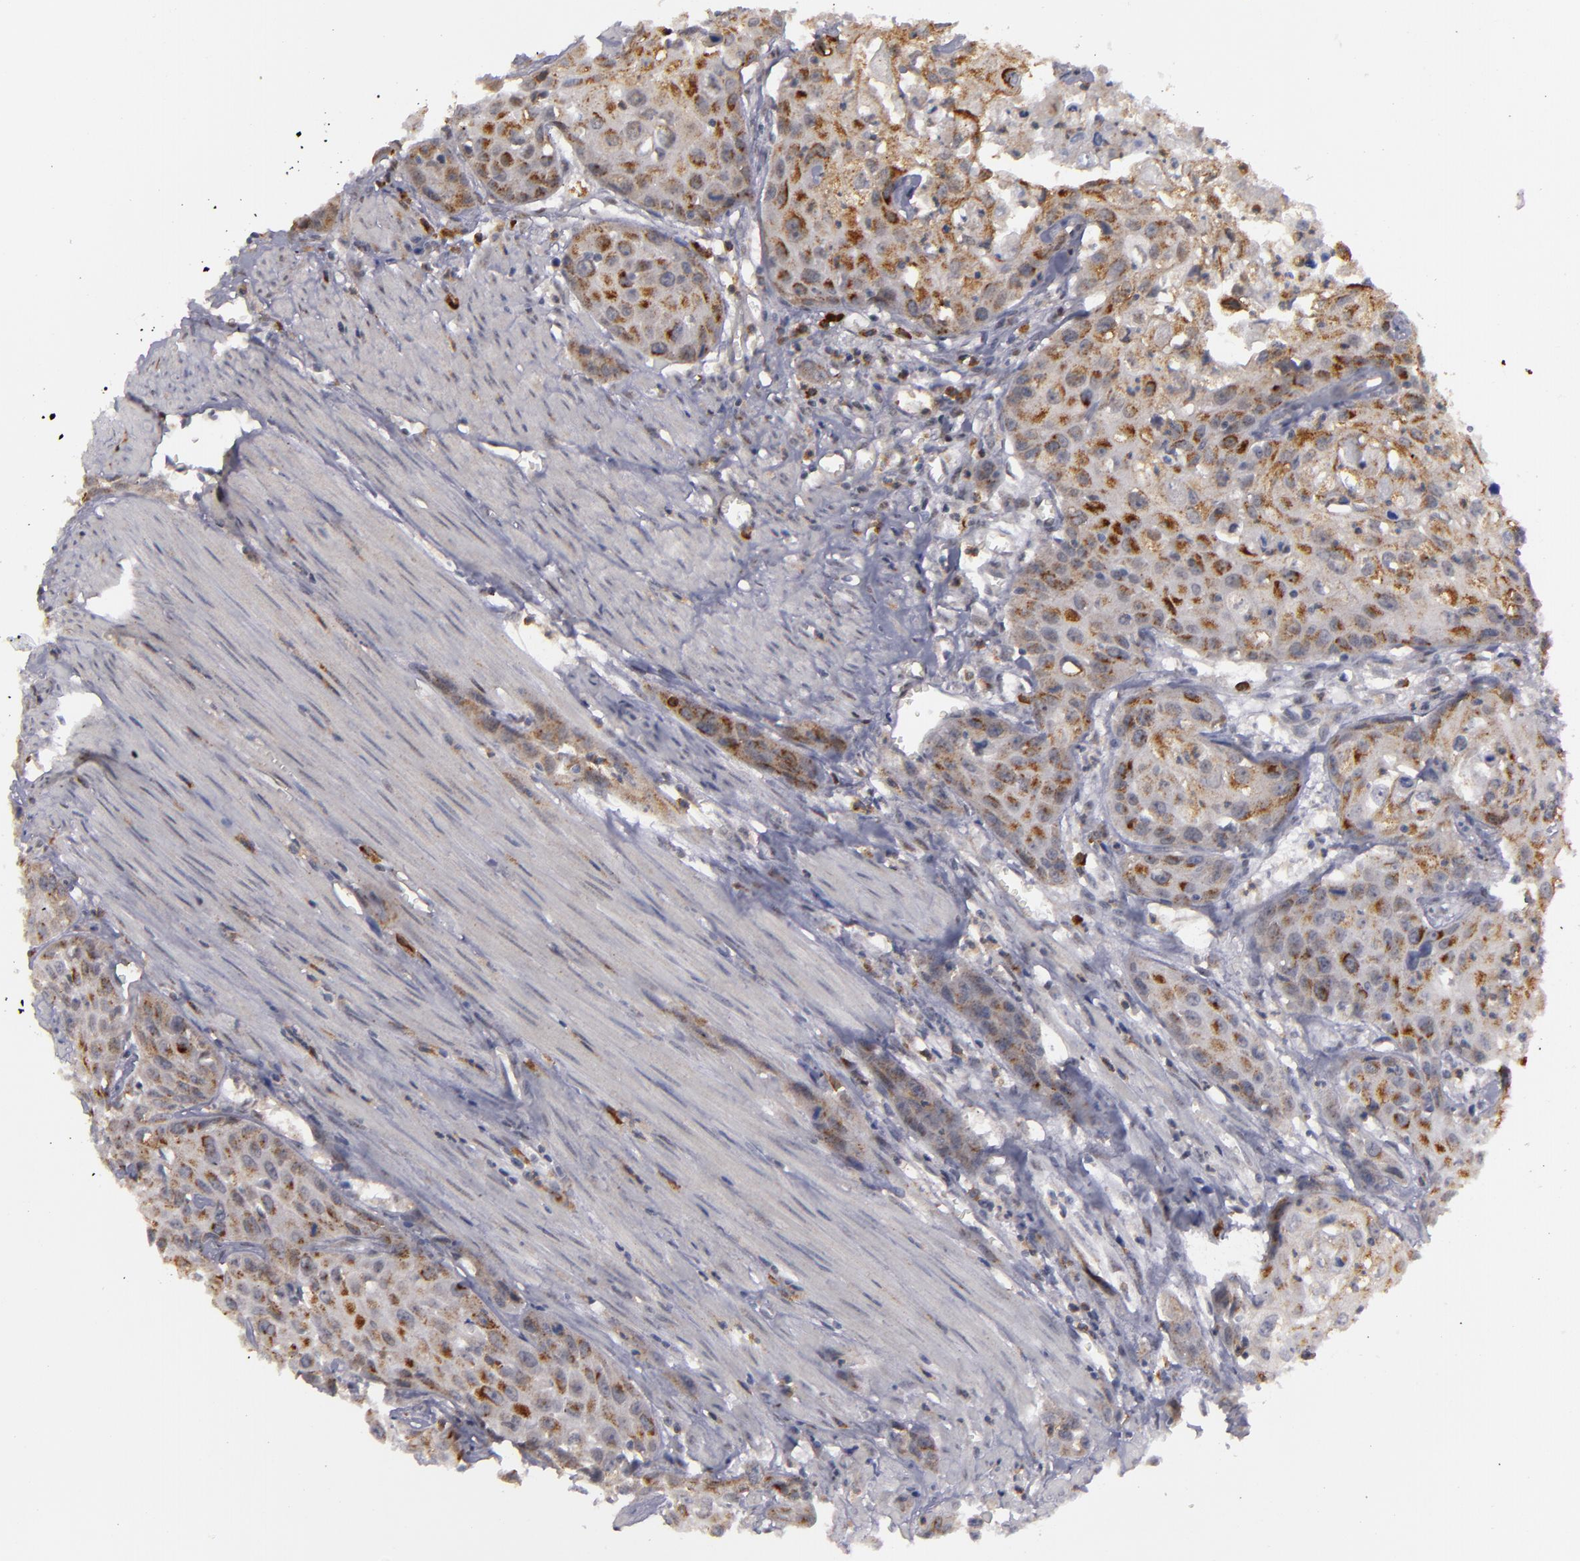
{"staining": {"intensity": "moderate", "quantity": ">75%", "location": "cytoplasmic/membranous"}, "tissue": "urothelial cancer", "cell_type": "Tumor cells", "image_type": "cancer", "snomed": [{"axis": "morphology", "description": "Urothelial carcinoma, High grade"}, {"axis": "topography", "description": "Urinary bladder"}], "caption": "Immunohistochemistry photomicrograph of urothelial cancer stained for a protein (brown), which displays medium levels of moderate cytoplasmic/membranous positivity in approximately >75% of tumor cells.", "gene": "STX3", "patient": {"sex": "male", "age": 54}}